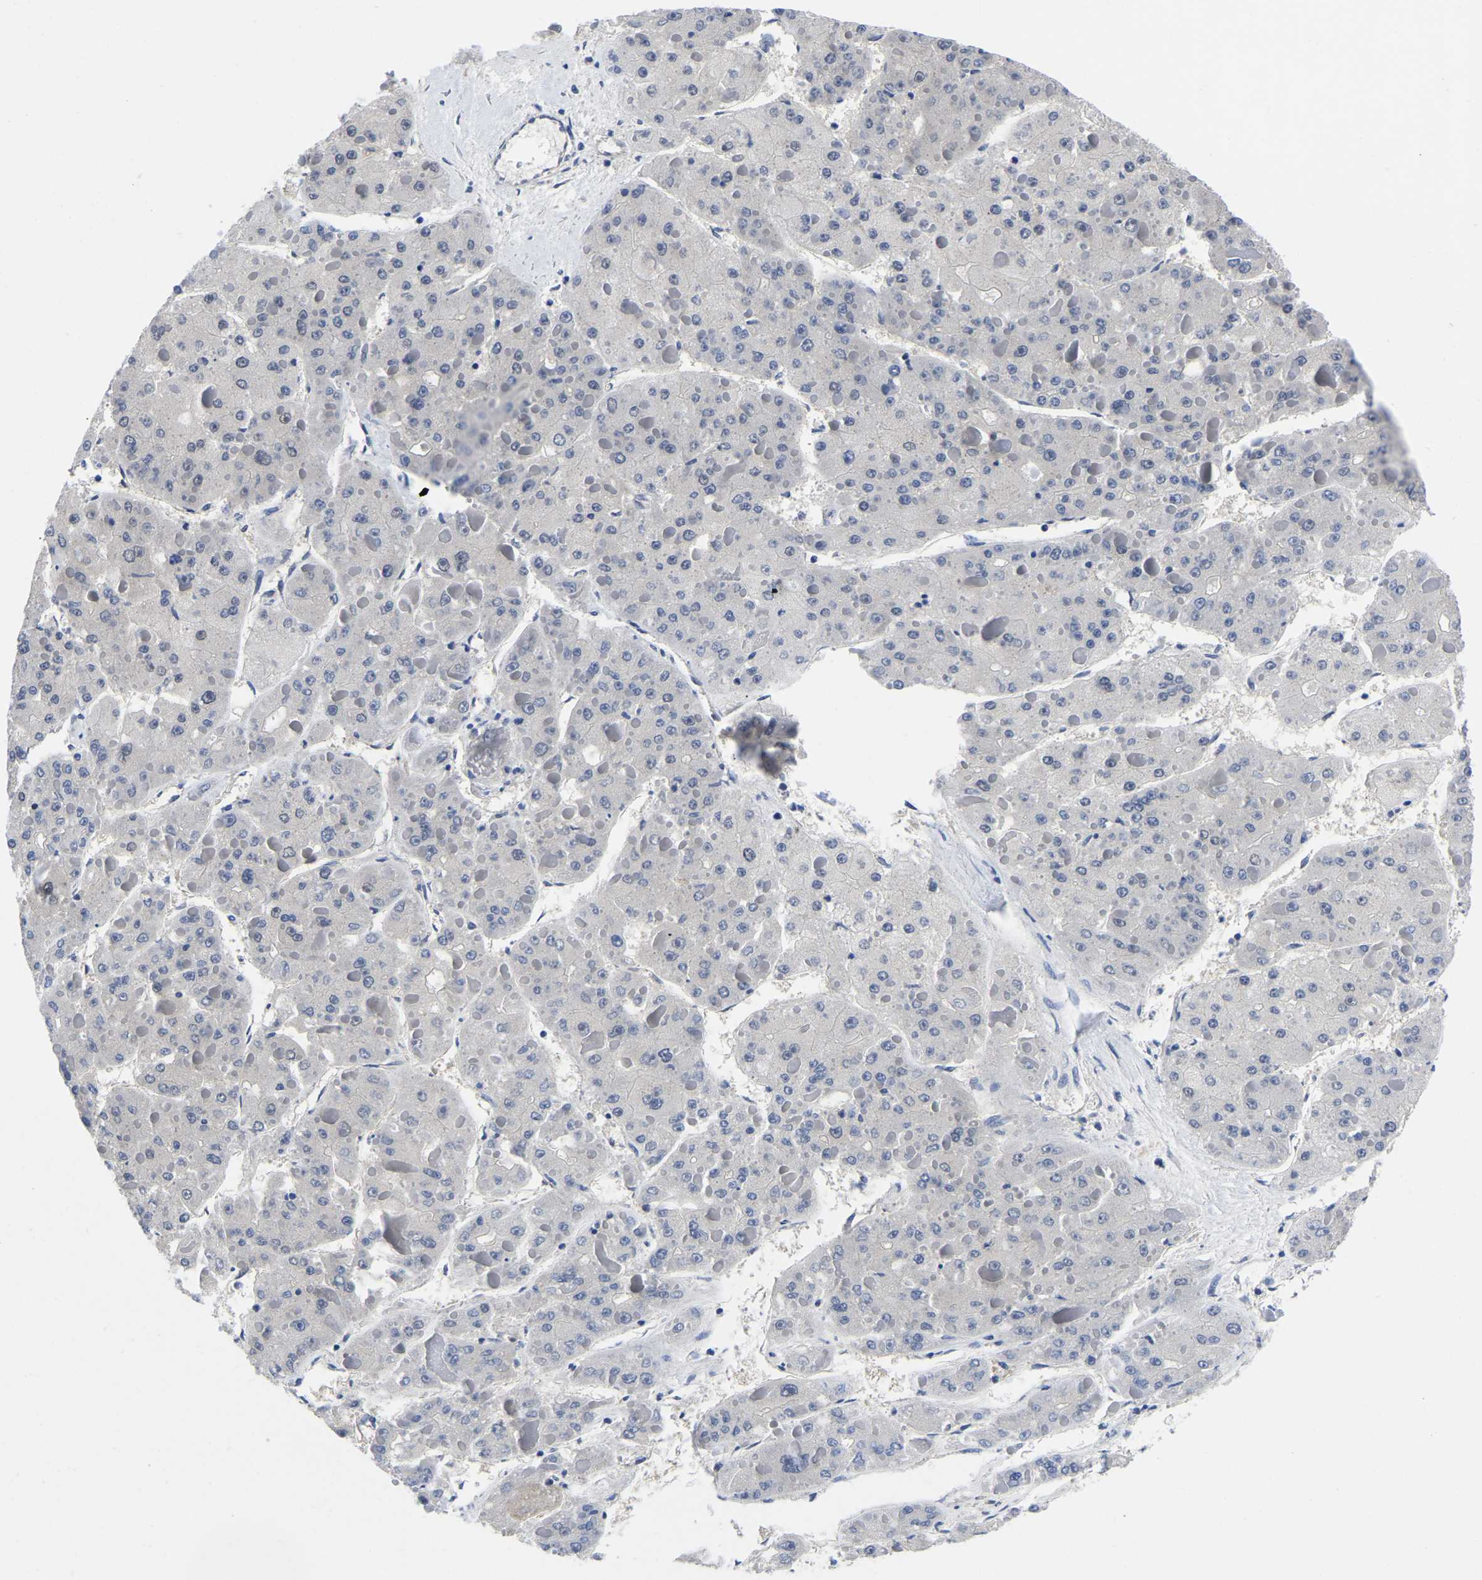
{"staining": {"intensity": "negative", "quantity": "none", "location": "none"}, "tissue": "liver cancer", "cell_type": "Tumor cells", "image_type": "cancer", "snomed": [{"axis": "morphology", "description": "Carcinoma, Hepatocellular, NOS"}, {"axis": "topography", "description": "Liver"}], "caption": "This is an immunohistochemistry micrograph of liver cancer (hepatocellular carcinoma). There is no positivity in tumor cells.", "gene": "MCOLN2", "patient": {"sex": "female", "age": 73}}